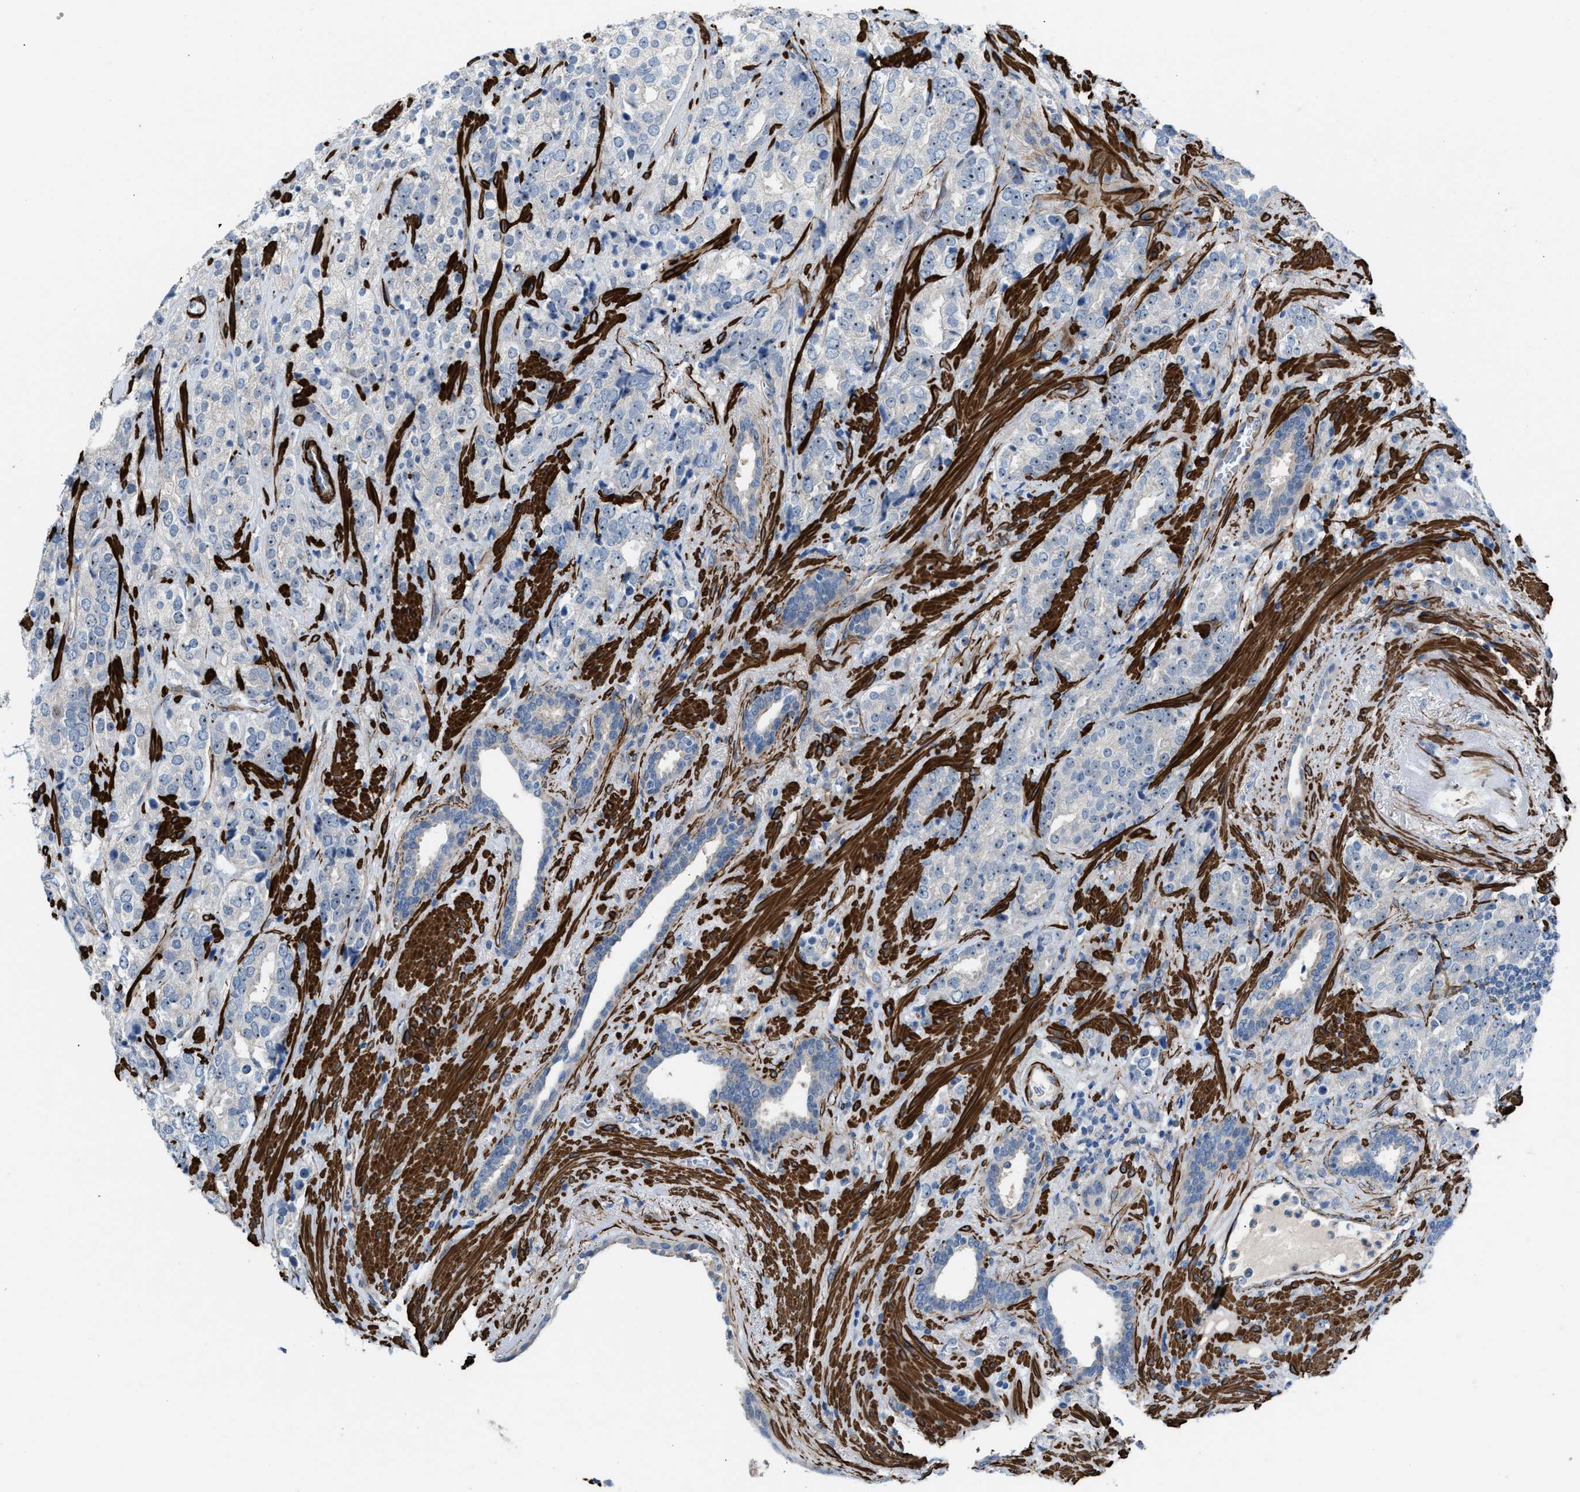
{"staining": {"intensity": "weak", "quantity": "<25%", "location": "nuclear"}, "tissue": "prostate cancer", "cell_type": "Tumor cells", "image_type": "cancer", "snomed": [{"axis": "morphology", "description": "Adenocarcinoma, High grade"}, {"axis": "topography", "description": "Prostate"}], "caption": "Immunohistochemistry of human prostate cancer displays no staining in tumor cells.", "gene": "NQO2", "patient": {"sex": "male", "age": 71}}